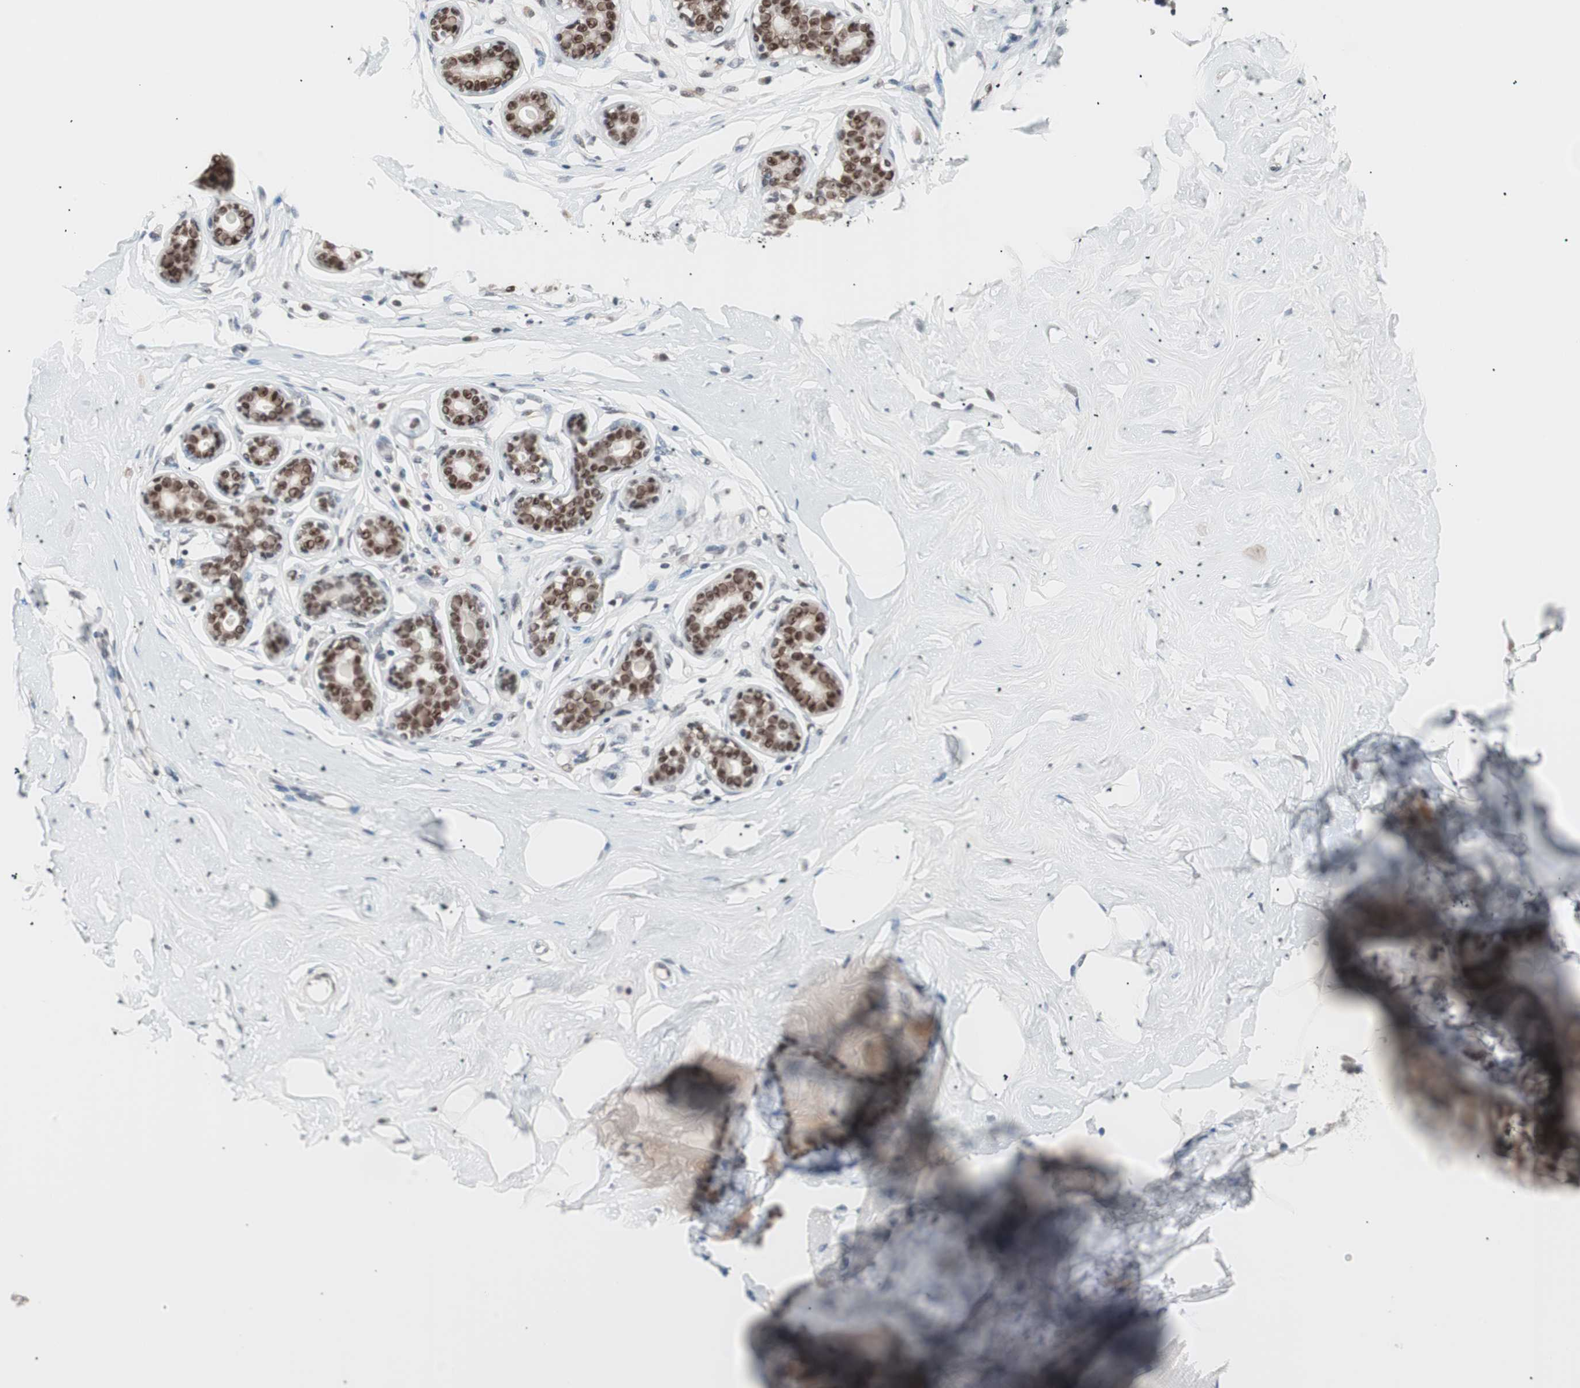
{"staining": {"intensity": "strong", "quantity": ">75%", "location": "nuclear"}, "tissue": "breast", "cell_type": "Adipocytes", "image_type": "normal", "snomed": [{"axis": "morphology", "description": "Normal tissue, NOS"}, {"axis": "topography", "description": "Breast"}], "caption": "Breast stained with a brown dye demonstrates strong nuclear positive expression in about >75% of adipocytes.", "gene": "LIG3", "patient": {"sex": "female", "age": 23}}